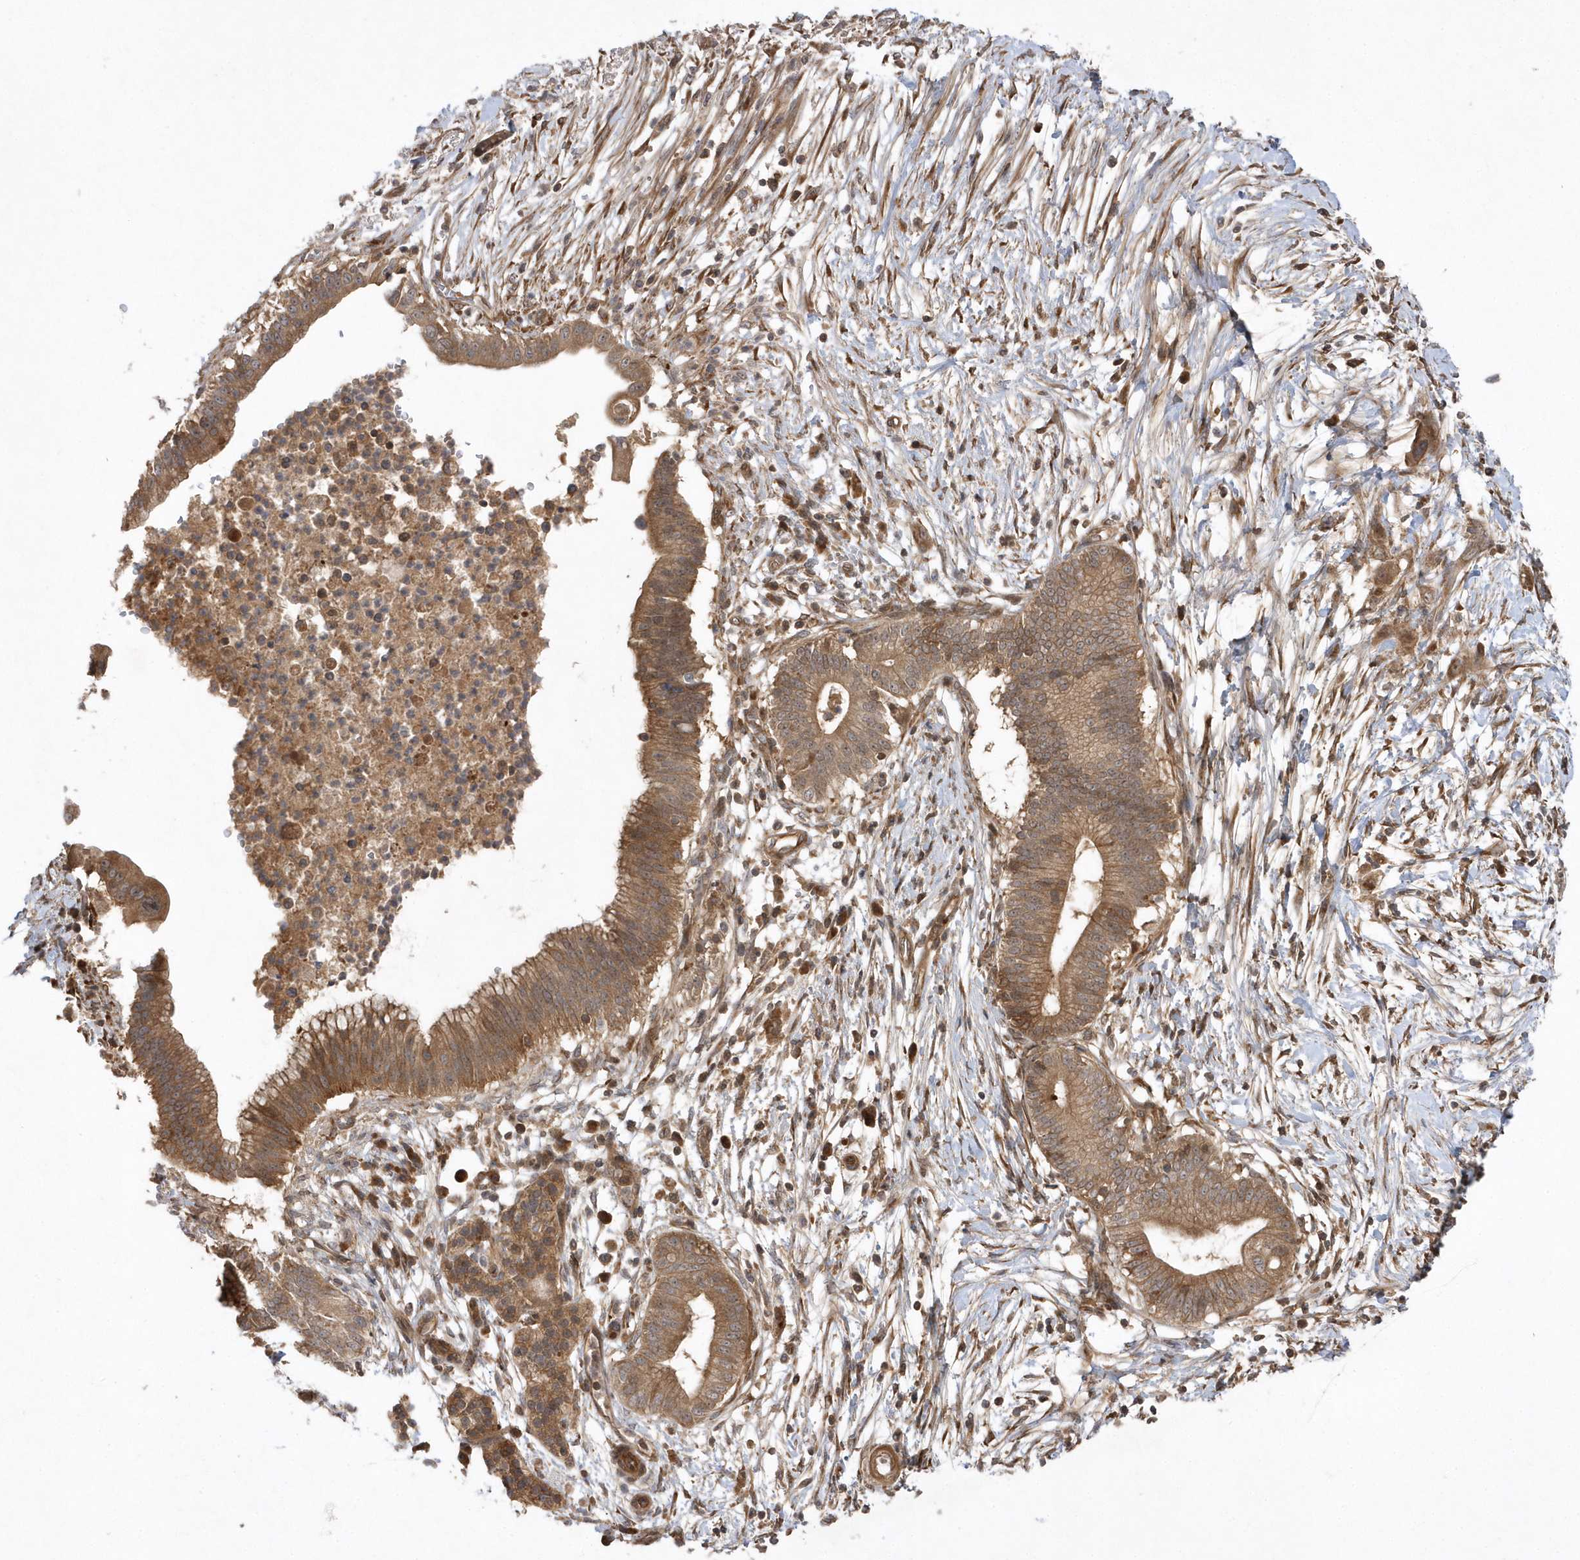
{"staining": {"intensity": "moderate", "quantity": ">75%", "location": "cytoplasmic/membranous"}, "tissue": "pancreatic cancer", "cell_type": "Tumor cells", "image_type": "cancer", "snomed": [{"axis": "morphology", "description": "Adenocarcinoma, NOS"}, {"axis": "topography", "description": "Pancreas"}], "caption": "Pancreatic cancer was stained to show a protein in brown. There is medium levels of moderate cytoplasmic/membranous expression in about >75% of tumor cells.", "gene": "GFM2", "patient": {"sex": "male", "age": 68}}